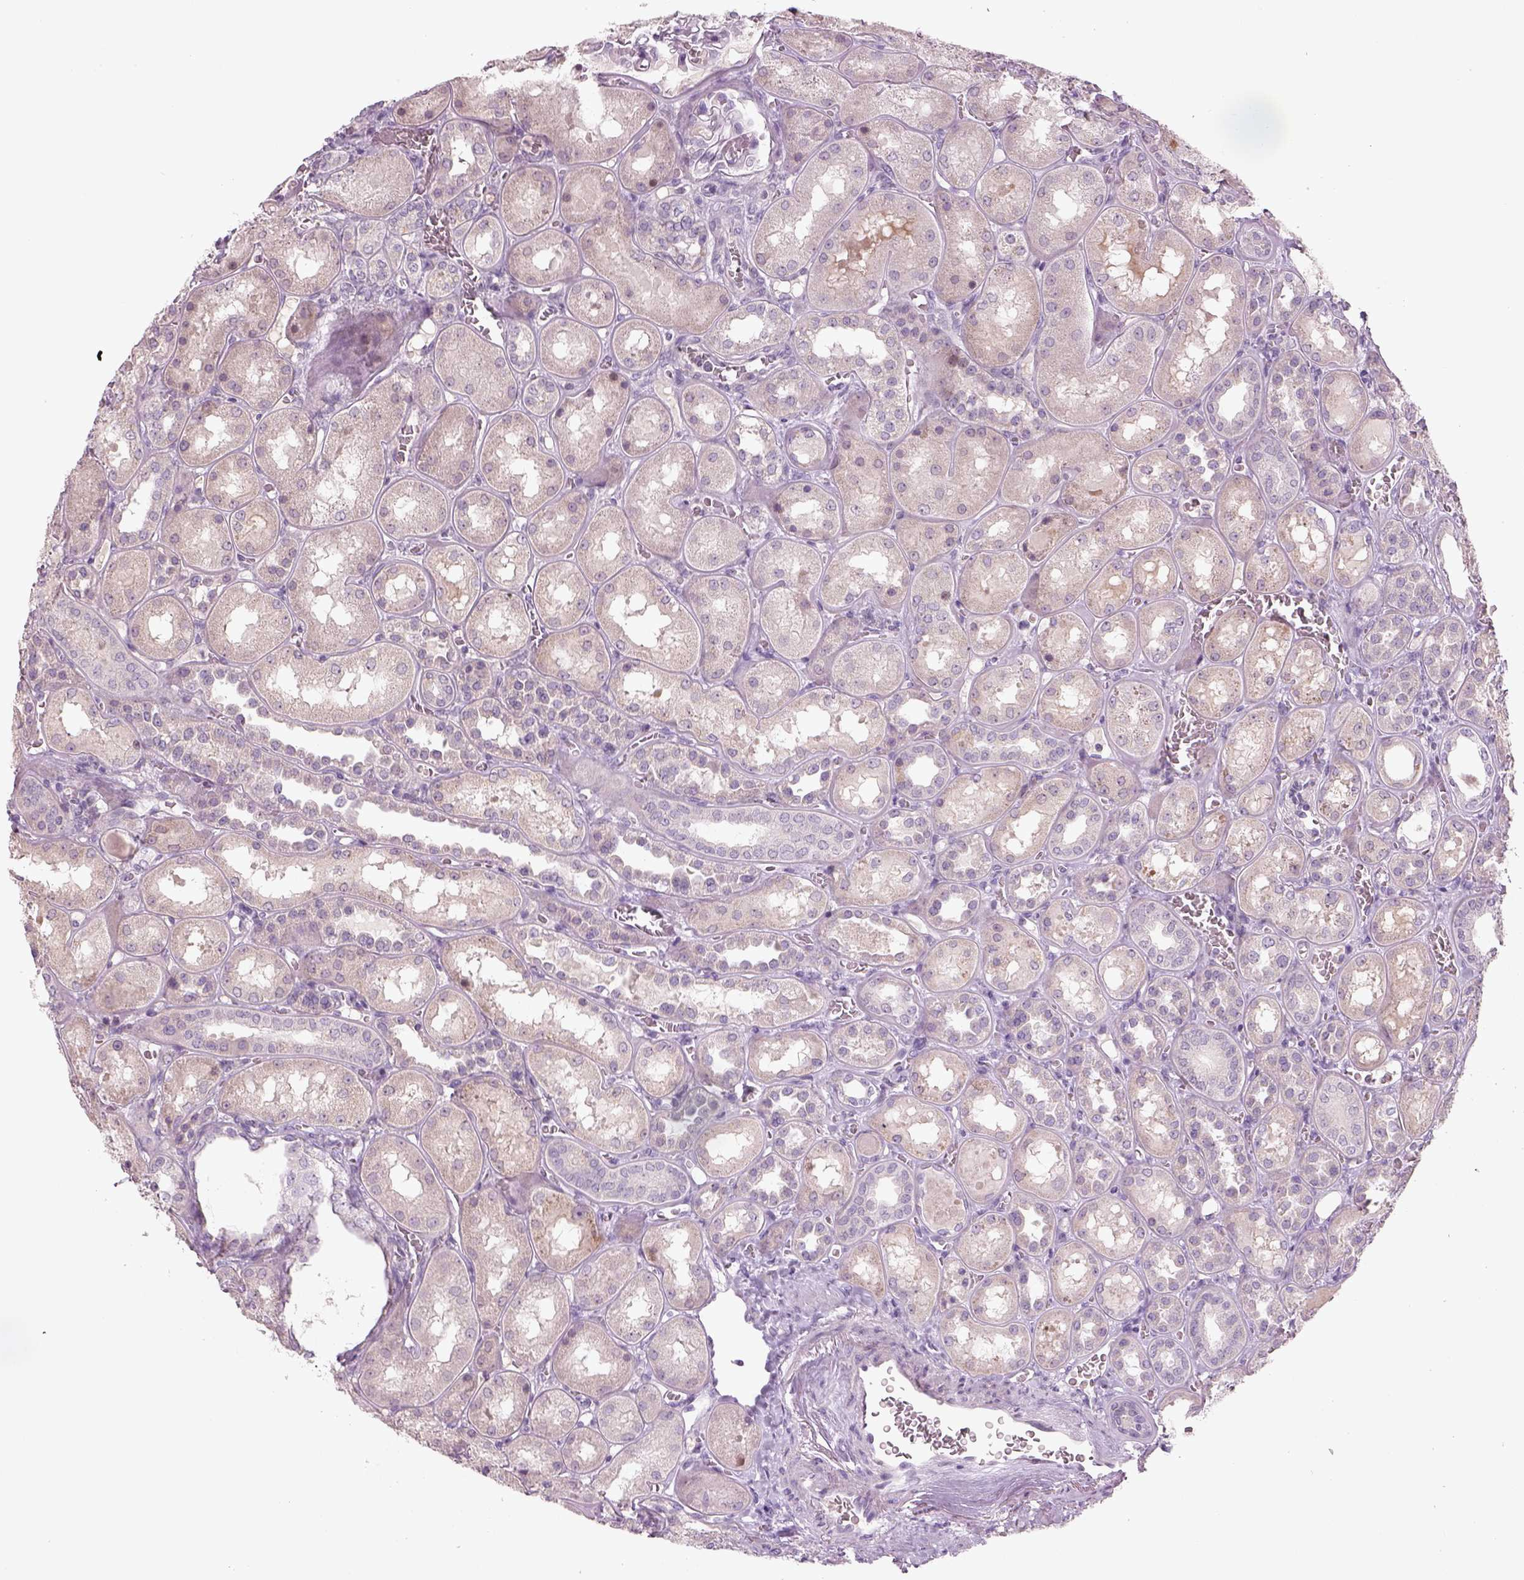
{"staining": {"intensity": "negative", "quantity": "none", "location": "none"}, "tissue": "kidney", "cell_type": "Cells in glomeruli", "image_type": "normal", "snomed": [{"axis": "morphology", "description": "Normal tissue, NOS"}, {"axis": "topography", "description": "Kidney"}], "caption": "Immunohistochemistry of benign human kidney exhibits no expression in cells in glomeruli. (Brightfield microscopy of DAB (3,3'-diaminobenzidine) immunohistochemistry (IHC) at high magnification).", "gene": "PENK", "patient": {"sex": "male", "age": 73}}